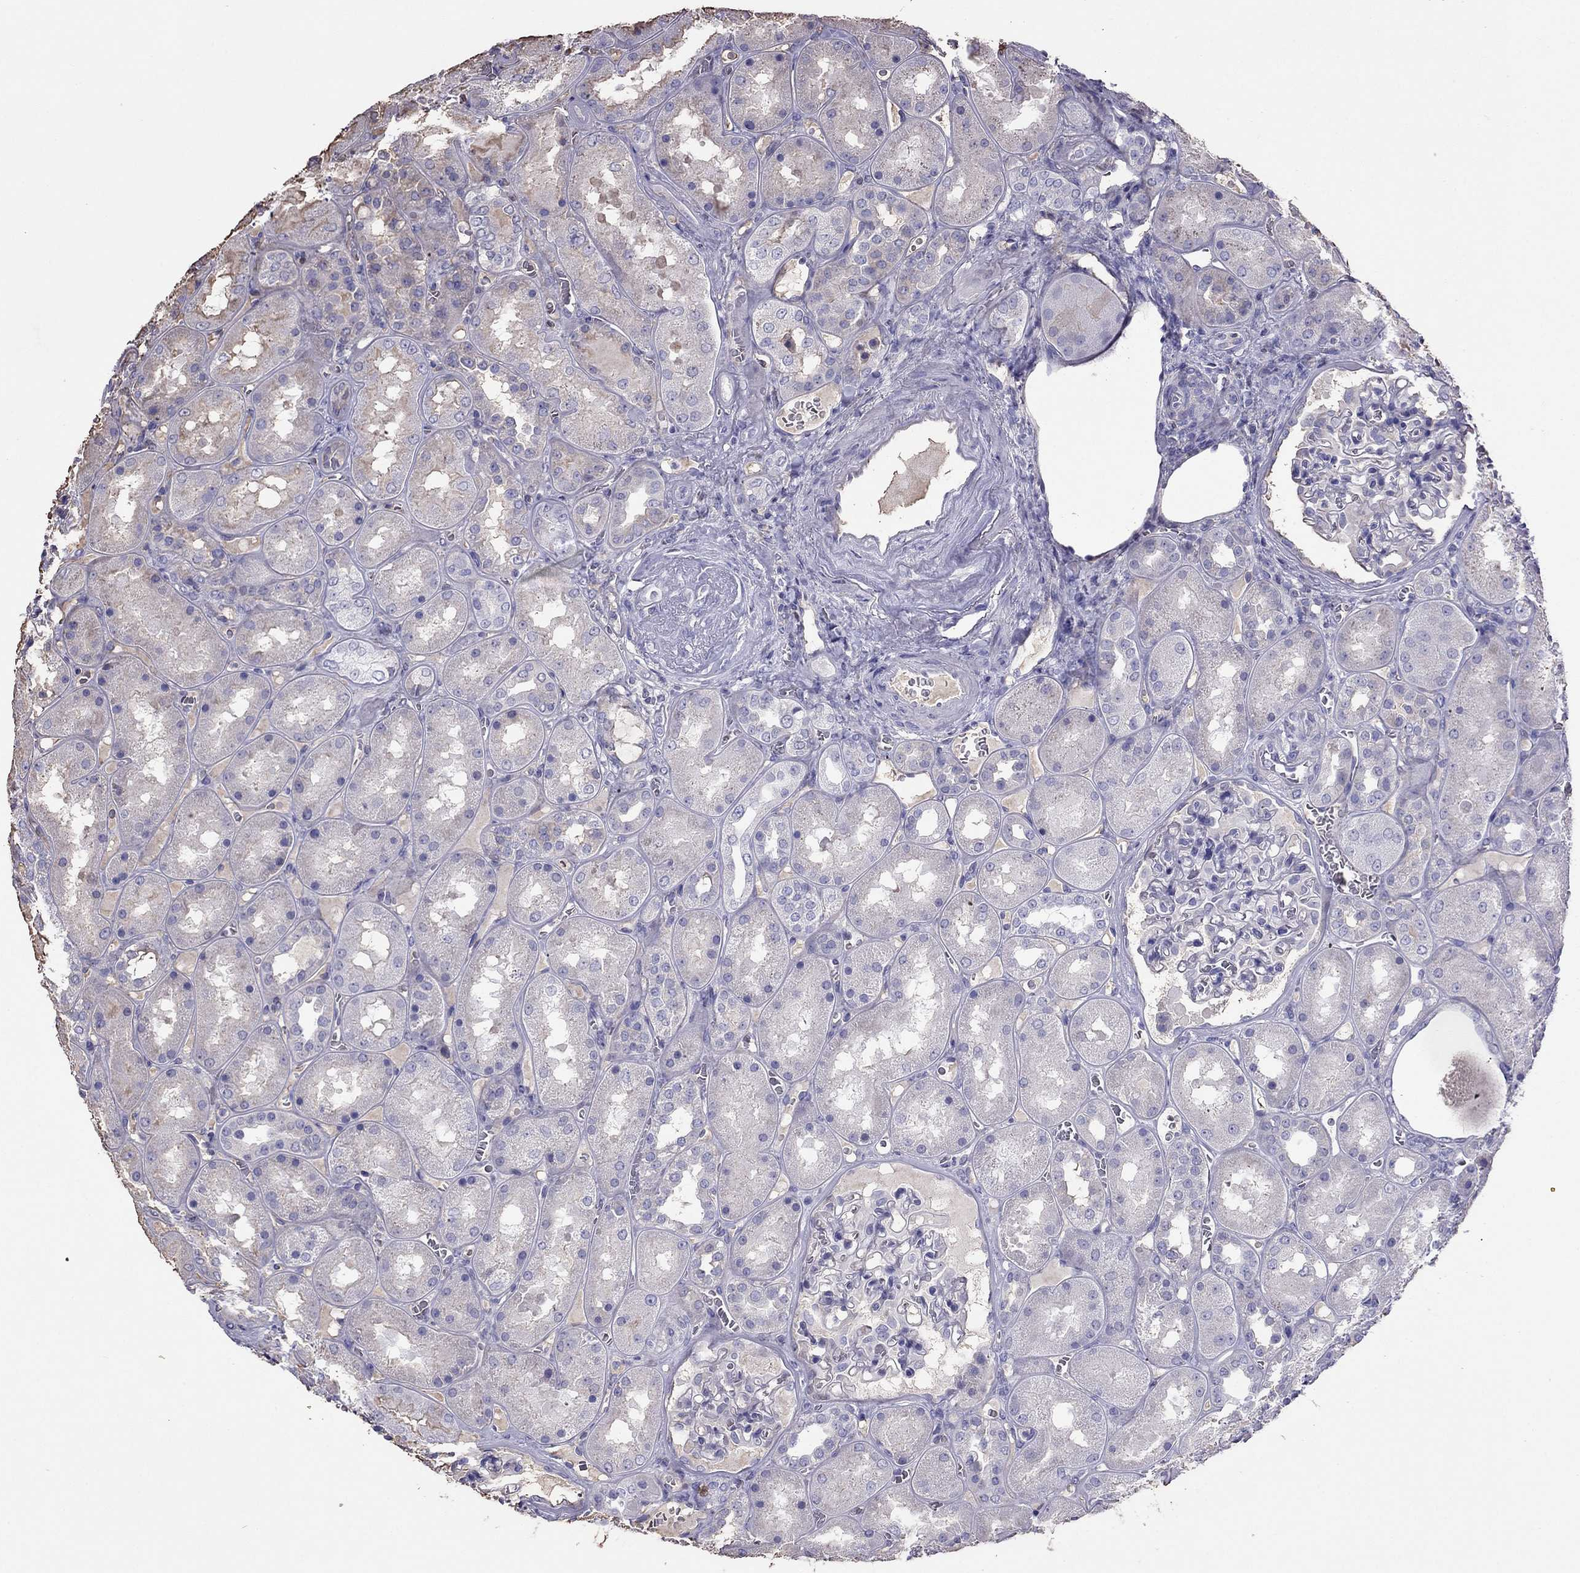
{"staining": {"intensity": "negative", "quantity": "none", "location": "none"}, "tissue": "kidney", "cell_type": "Cells in glomeruli", "image_type": "normal", "snomed": [{"axis": "morphology", "description": "Normal tissue, NOS"}, {"axis": "topography", "description": "Kidney"}], "caption": "A high-resolution histopathology image shows immunohistochemistry (IHC) staining of benign kidney, which reveals no significant expression in cells in glomeruli.", "gene": "TBC1D21", "patient": {"sex": "male", "age": 73}}